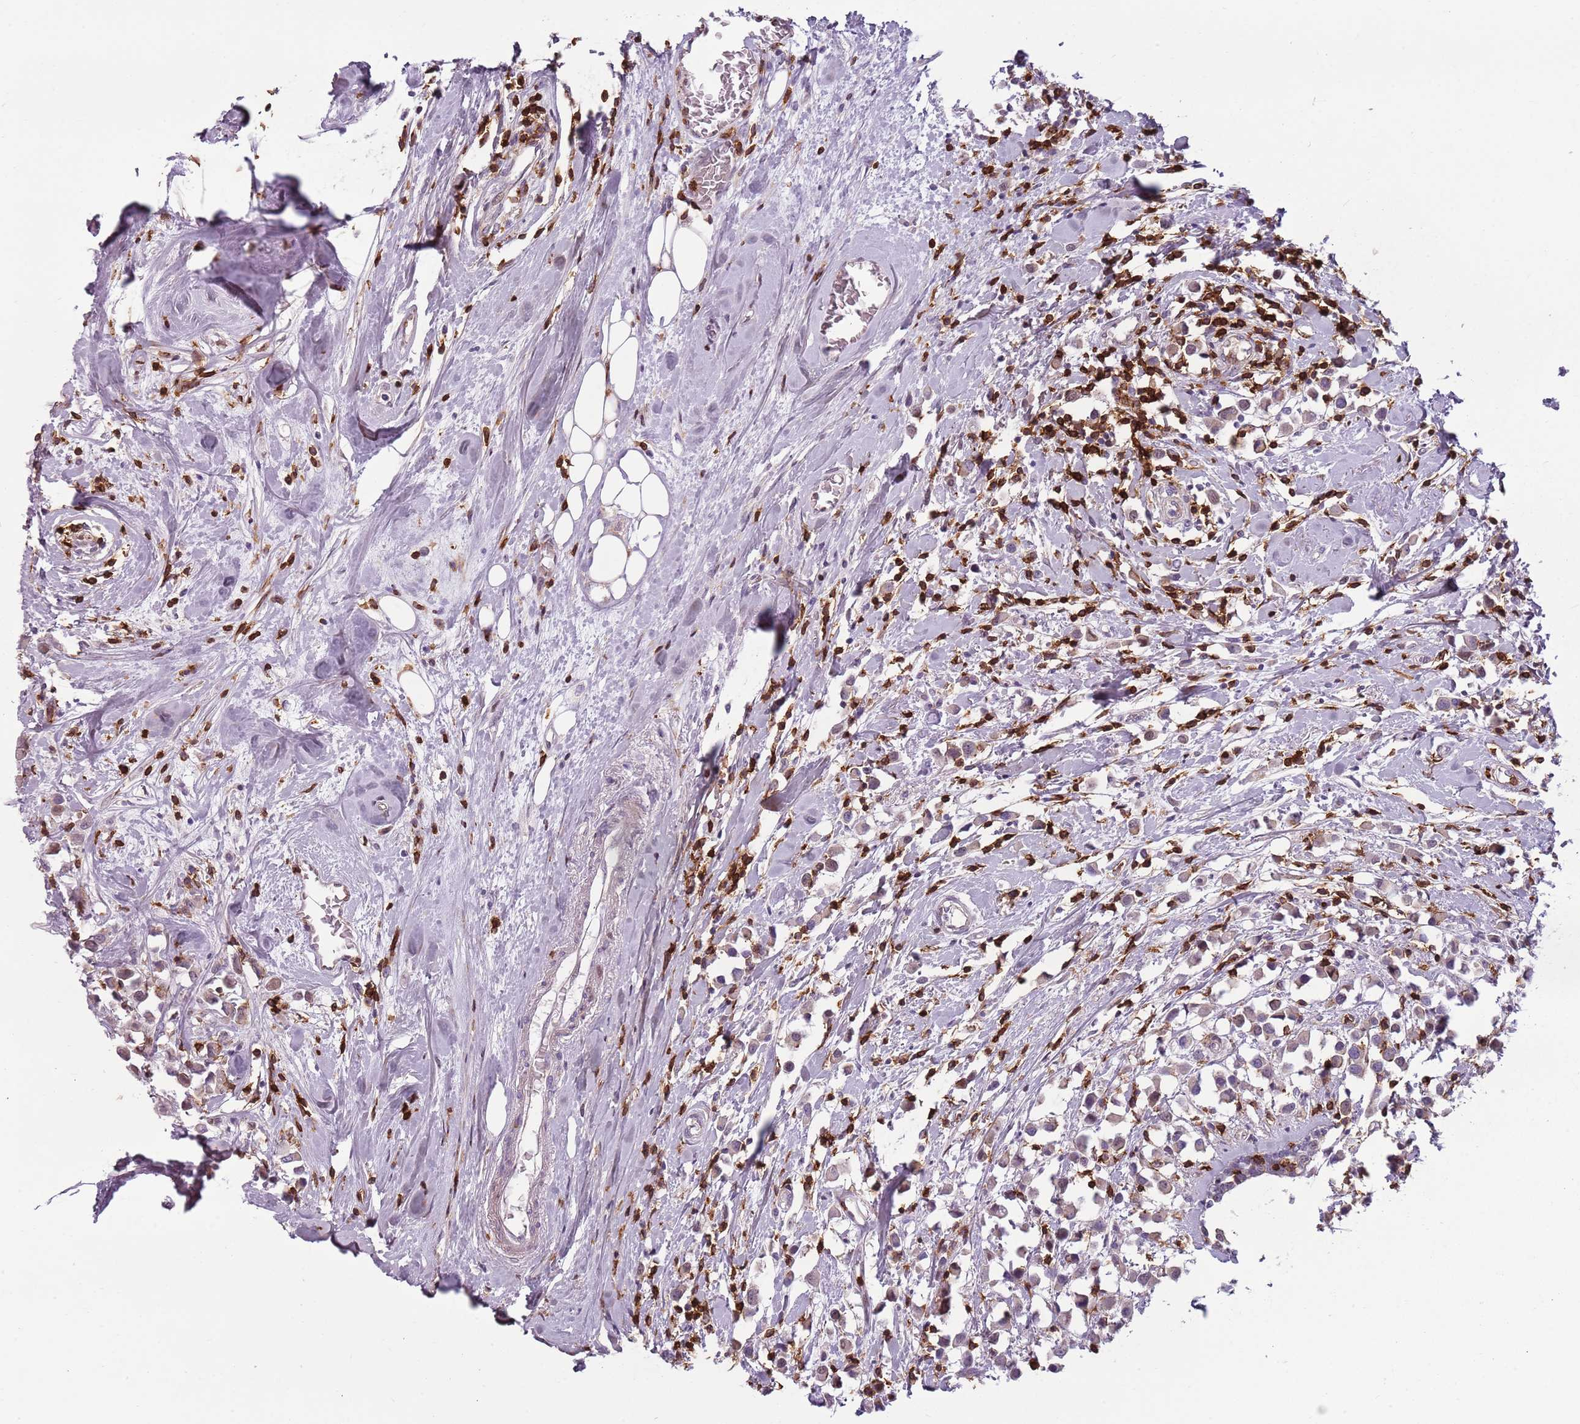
{"staining": {"intensity": "weak", "quantity": "25%-75%", "location": "cytoplasmic/membranous"}, "tissue": "breast cancer", "cell_type": "Tumor cells", "image_type": "cancer", "snomed": [{"axis": "morphology", "description": "Duct carcinoma"}, {"axis": "topography", "description": "Breast"}], "caption": "Immunohistochemical staining of breast cancer exhibits low levels of weak cytoplasmic/membranous positivity in approximately 25%-75% of tumor cells.", "gene": "ZNF583", "patient": {"sex": "female", "age": 61}}